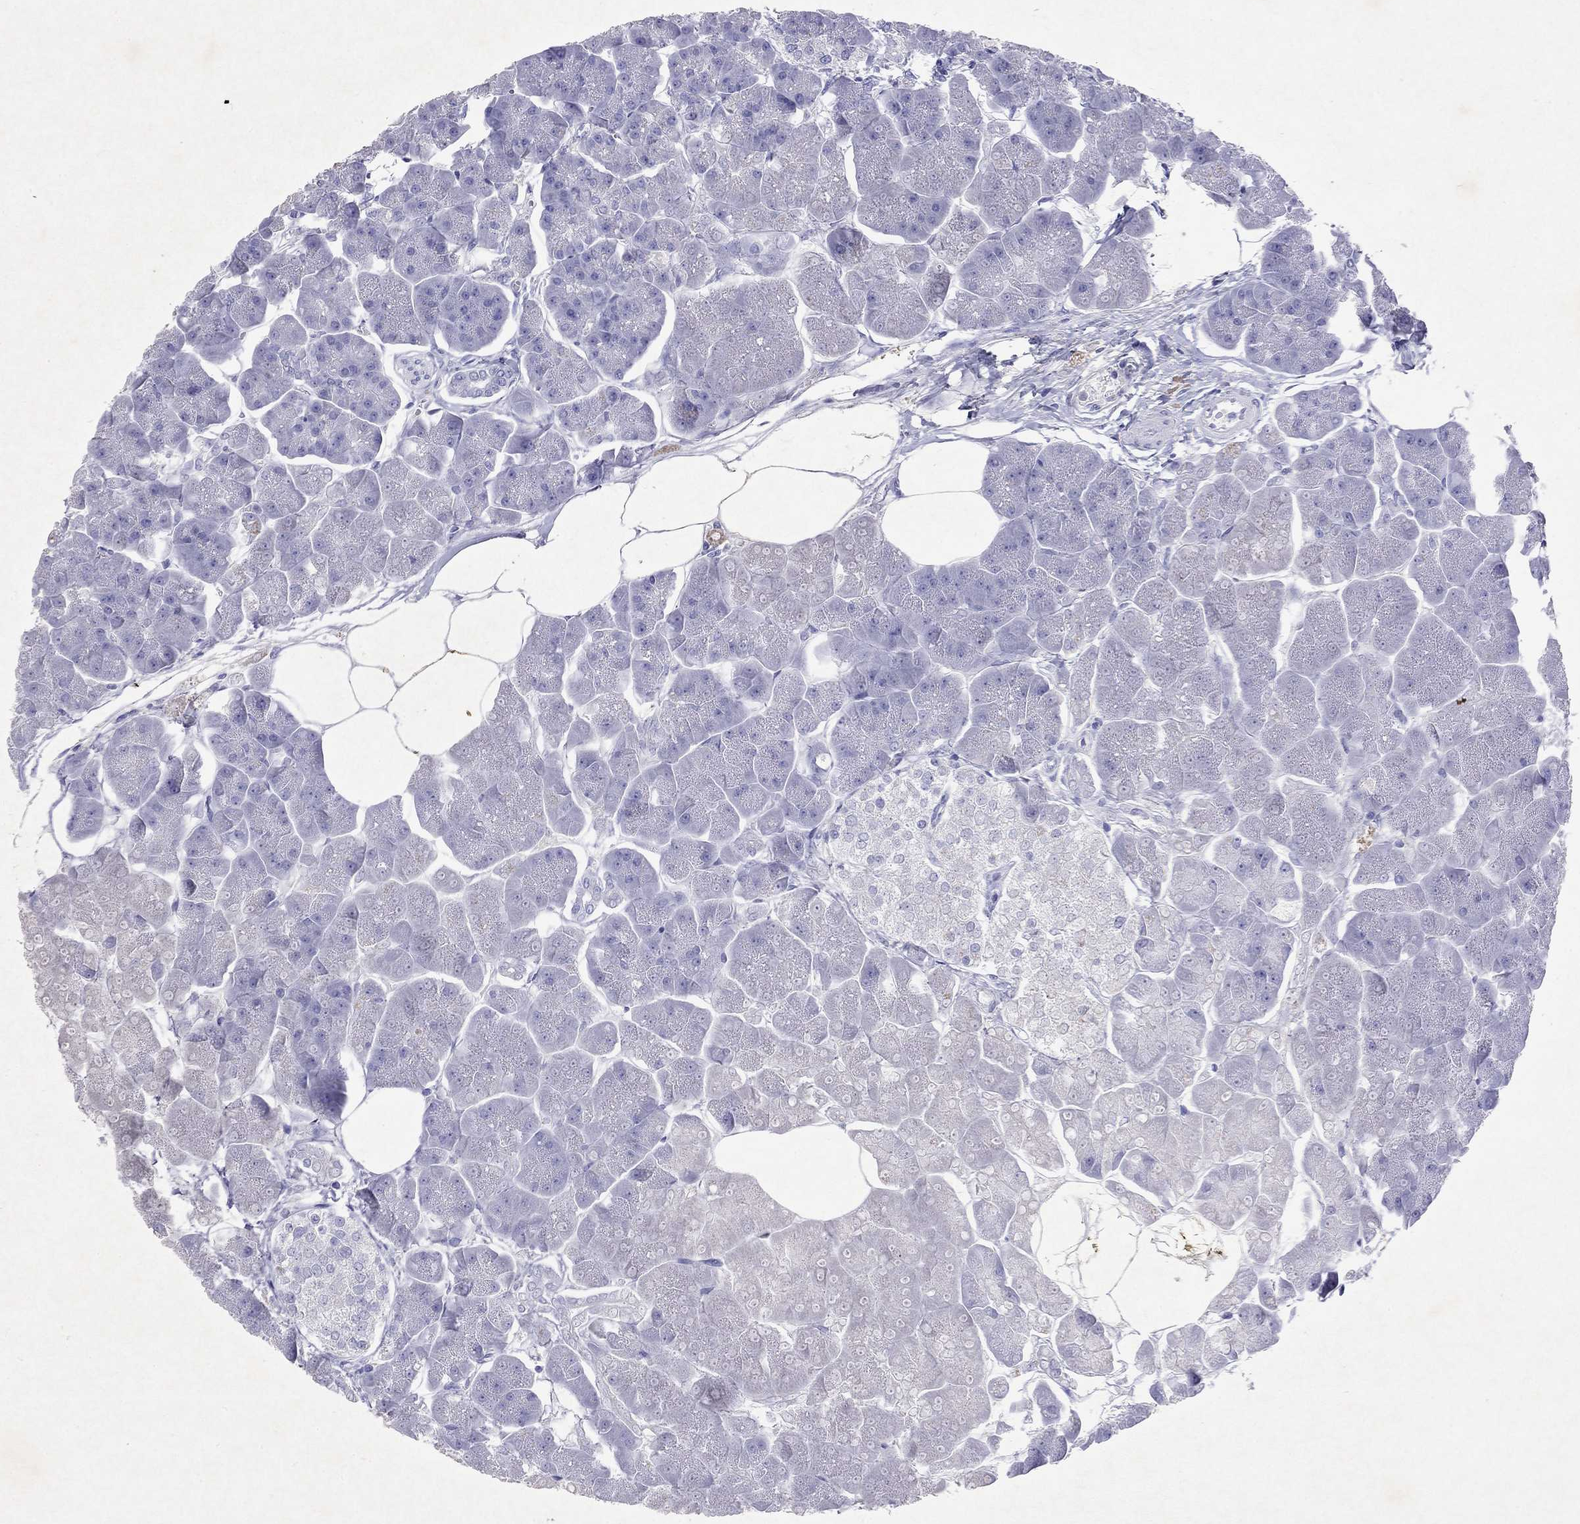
{"staining": {"intensity": "negative", "quantity": "none", "location": "none"}, "tissue": "pancreas", "cell_type": "Exocrine glandular cells", "image_type": "normal", "snomed": [{"axis": "morphology", "description": "Normal tissue, NOS"}, {"axis": "topography", "description": "Adipose tissue"}, {"axis": "topography", "description": "Pancreas"}, {"axis": "topography", "description": "Peripheral nerve tissue"}], "caption": "Image shows no protein expression in exocrine glandular cells of unremarkable pancreas. (Brightfield microscopy of DAB immunohistochemistry at high magnification).", "gene": "ARMC12", "patient": {"sex": "female", "age": 58}}